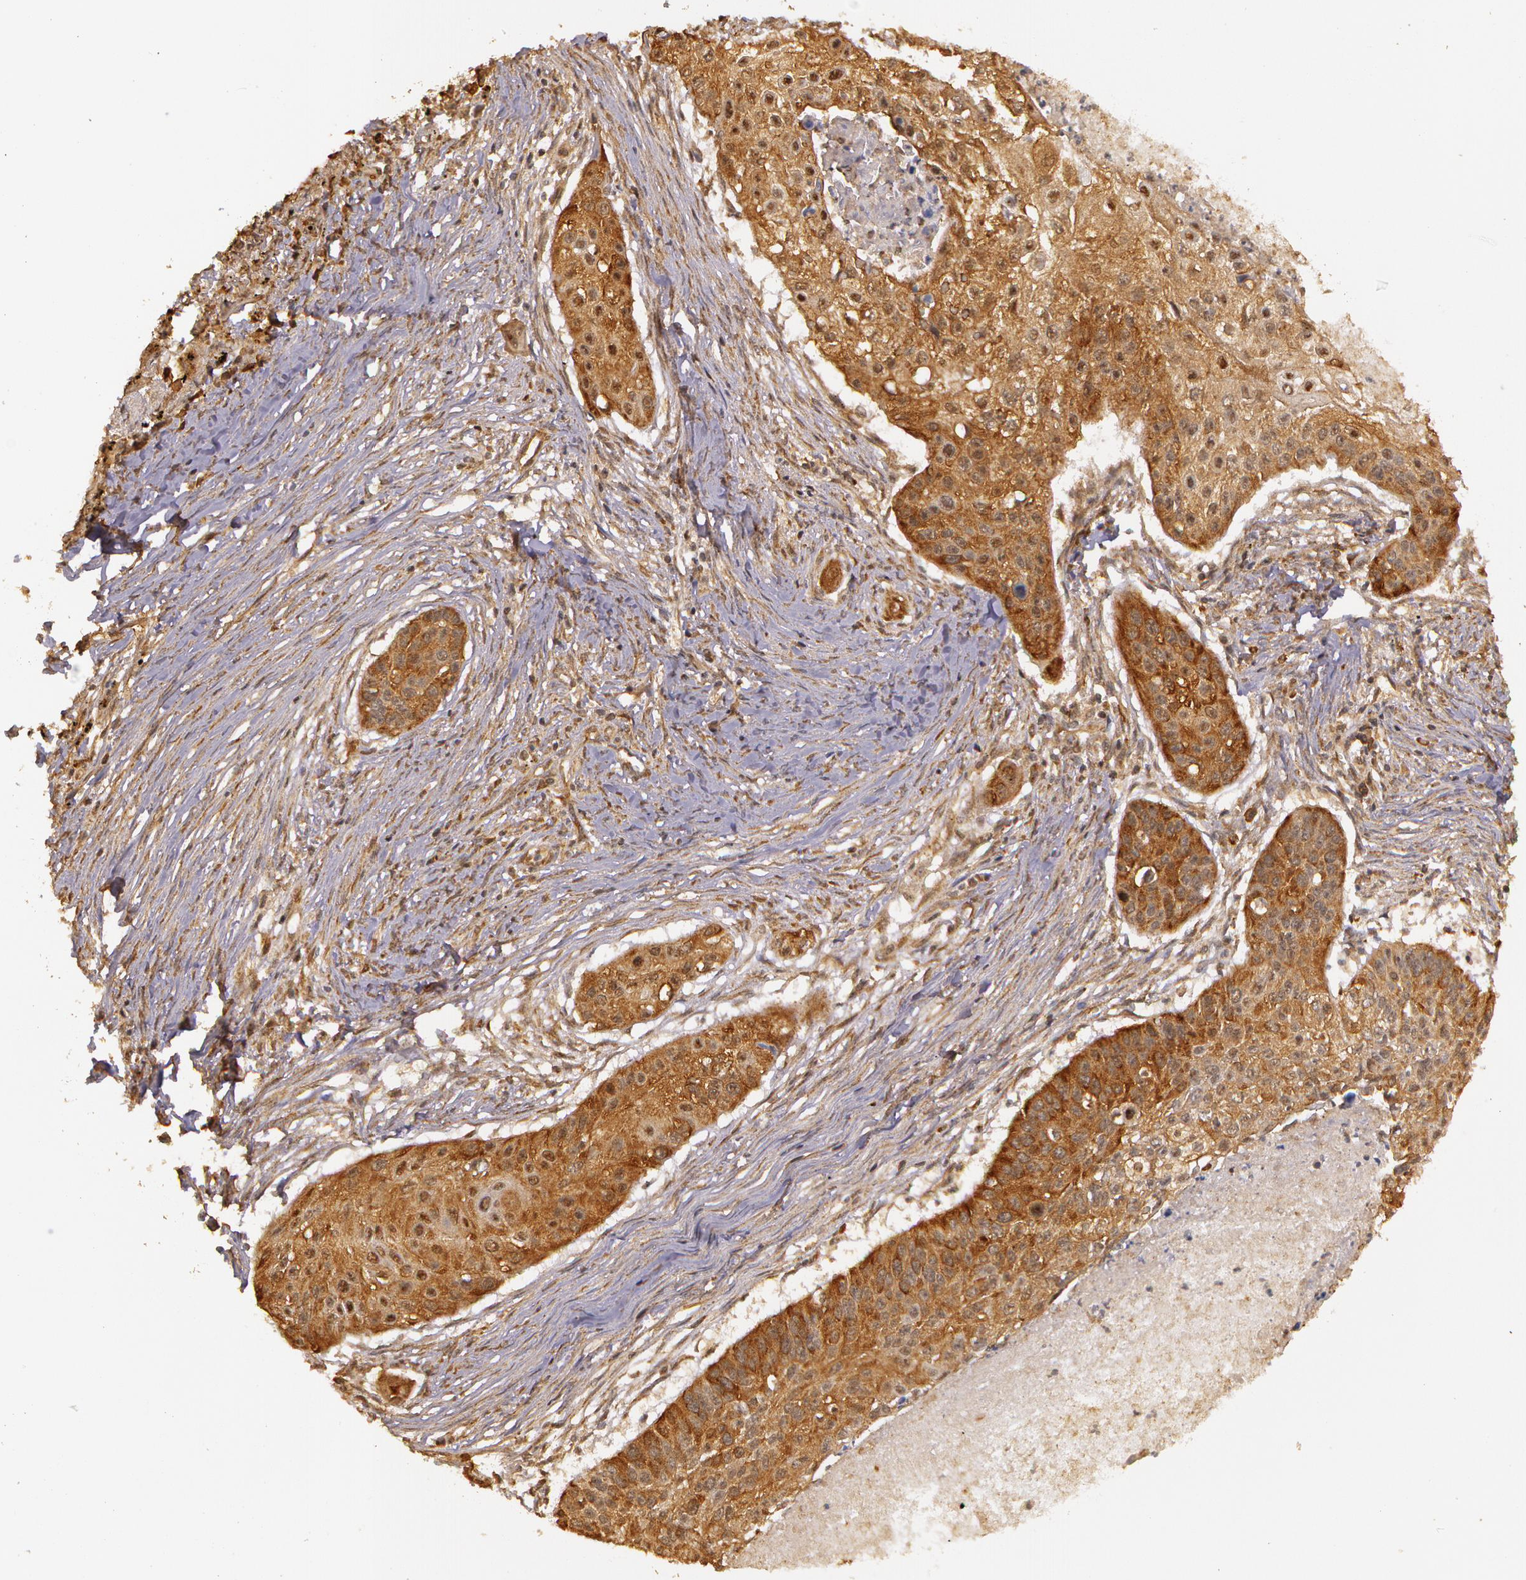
{"staining": {"intensity": "strong", "quantity": ">75%", "location": "cytoplasmic/membranous"}, "tissue": "lung cancer", "cell_type": "Tumor cells", "image_type": "cancer", "snomed": [{"axis": "morphology", "description": "Squamous cell carcinoma, NOS"}, {"axis": "topography", "description": "Lung"}], "caption": "Lung squamous cell carcinoma stained with a brown dye shows strong cytoplasmic/membranous positive expression in approximately >75% of tumor cells.", "gene": "ASCC2", "patient": {"sex": "male", "age": 71}}